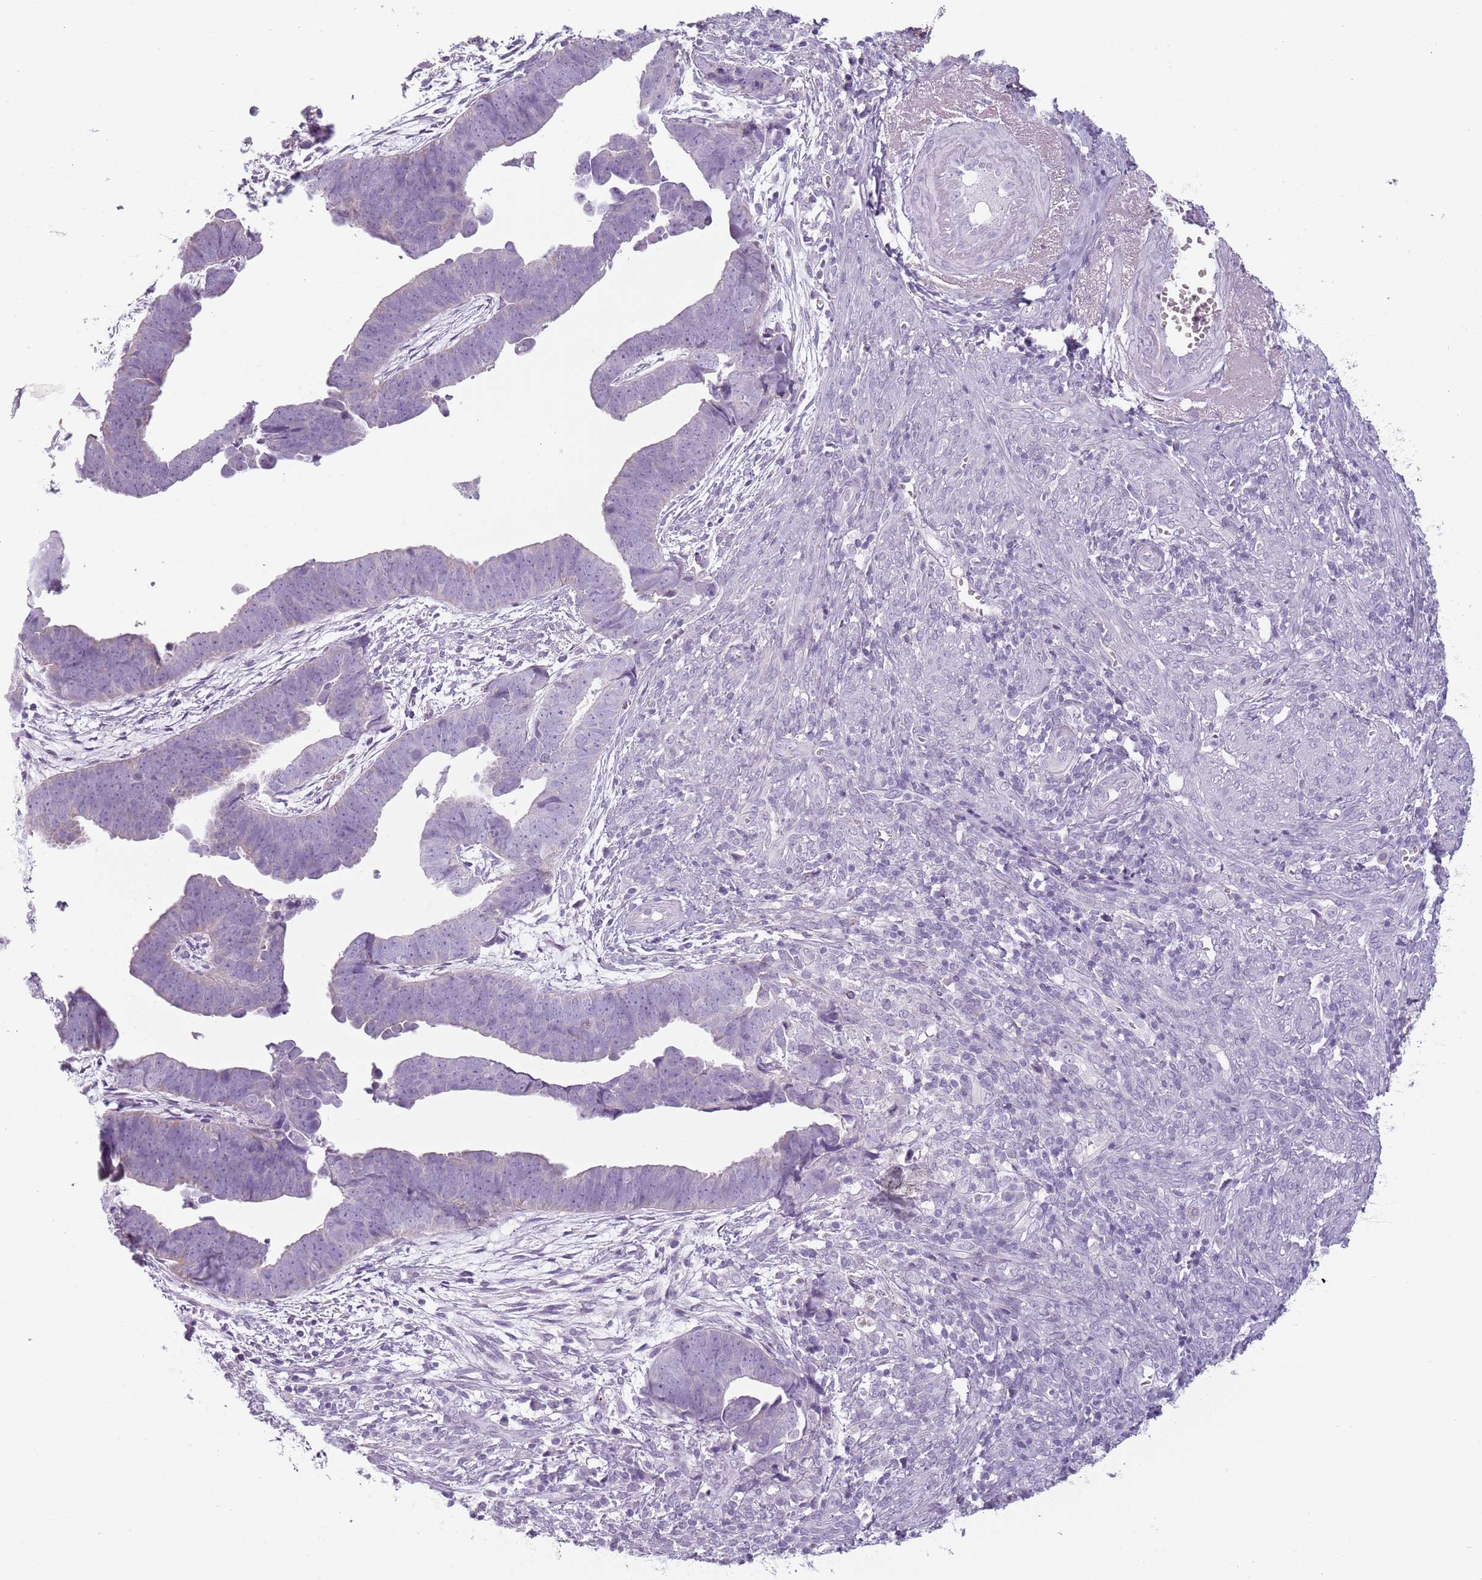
{"staining": {"intensity": "negative", "quantity": "none", "location": "none"}, "tissue": "endometrial cancer", "cell_type": "Tumor cells", "image_type": "cancer", "snomed": [{"axis": "morphology", "description": "Adenocarcinoma, NOS"}, {"axis": "topography", "description": "Endometrium"}], "caption": "Immunohistochemistry (IHC) of adenocarcinoma (endometrial) demonstrates no staining in tumor cells.", "gene": "MEGF8", "patient": {"sex": "female", "age": 75}}